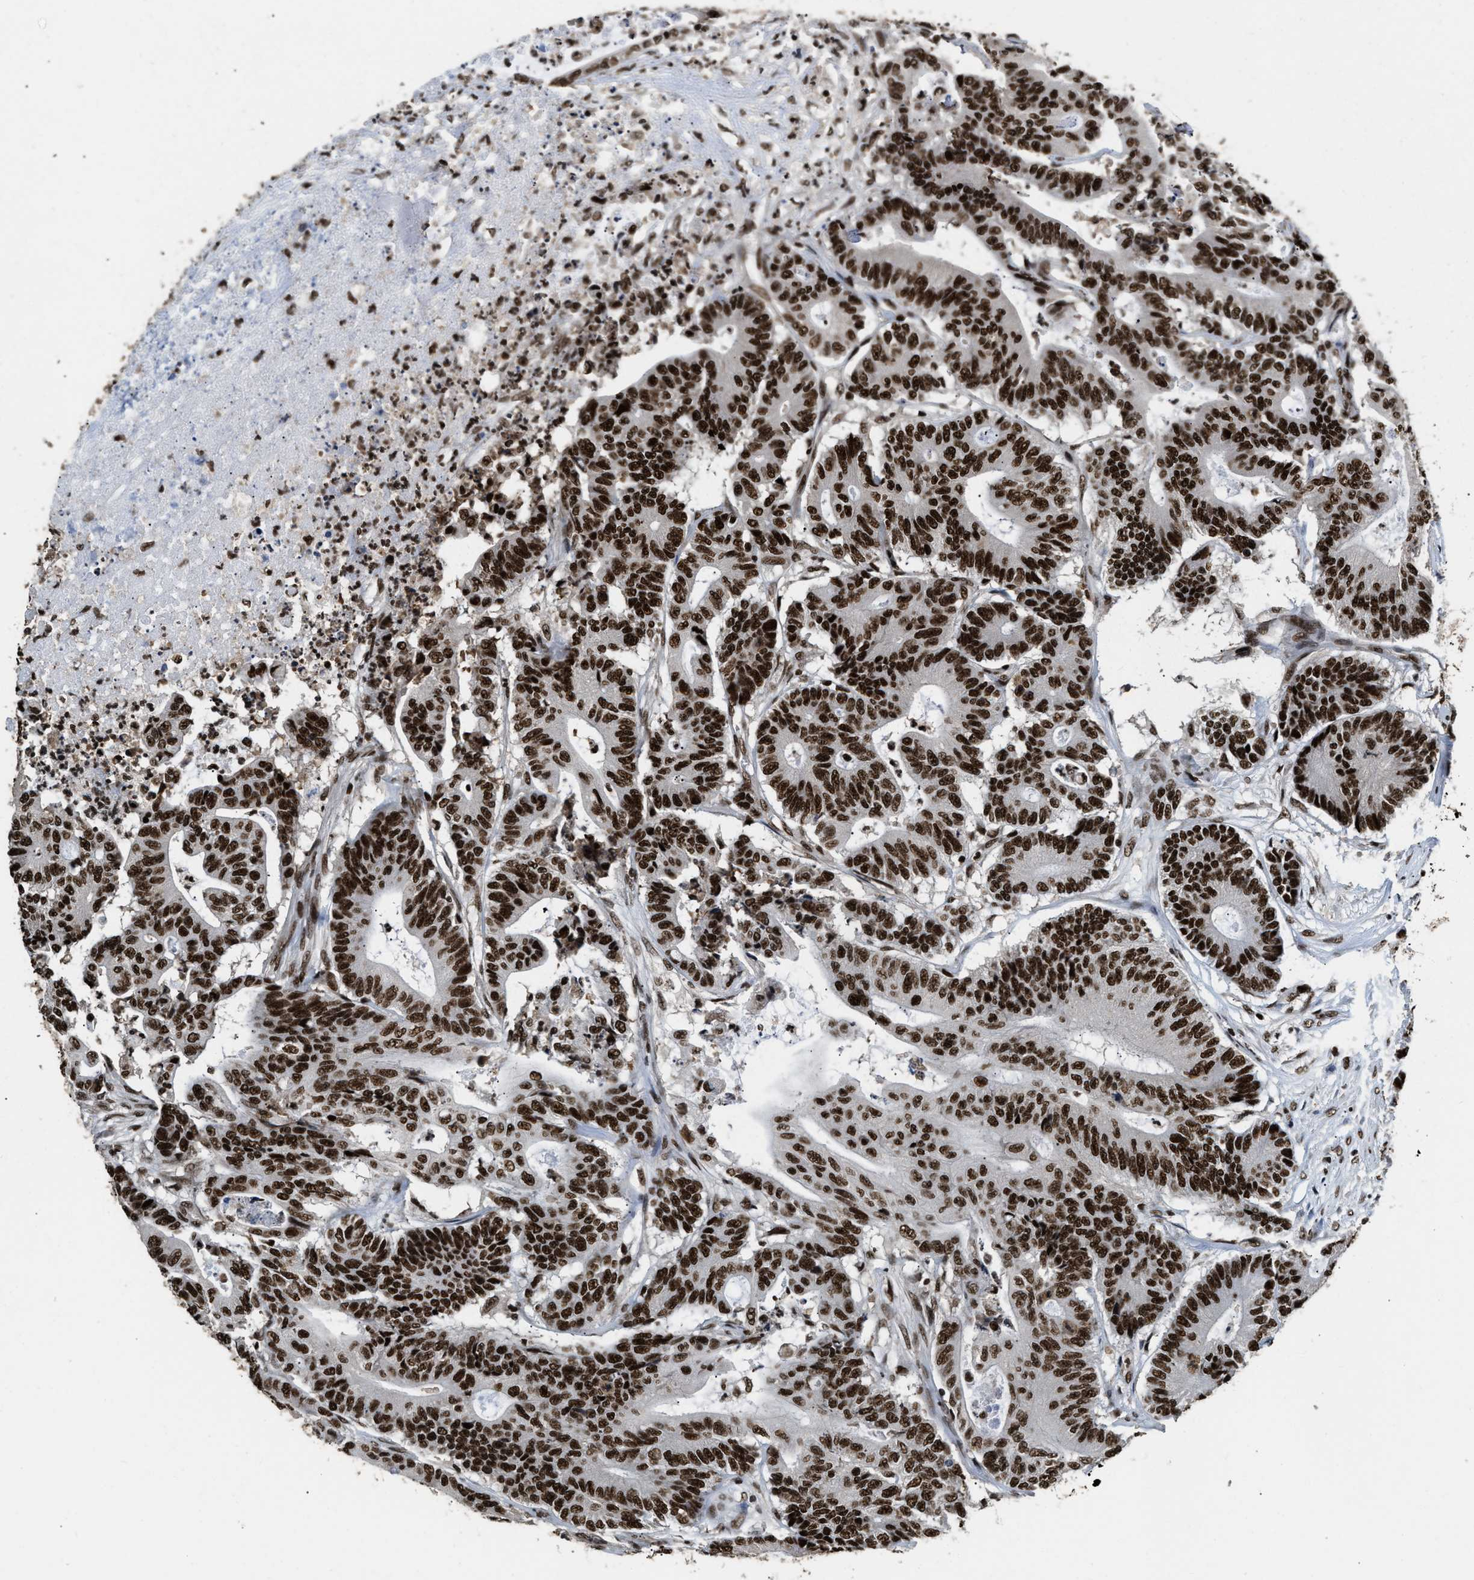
{"staining": {"intensity": "strong", "quantity": ">75%", "location": "nuclear"}, "tissue": "colorectal cancer", "cell_type": "Tumor cells", "image_type": "cancer", "snomed": [{"axis": "morphology", "description": "Adenocarcinoma, NOS"}, {"axis": "topography", "description": "Colon"}], "caption": "Brown immunohistochemical staining in human adenocarcinoma (colorectal) displays strong nuclear staining in approximately >75% of tumor cells.", "gene": "RAD21", "patient": {"sex": "female", "age": 84}}